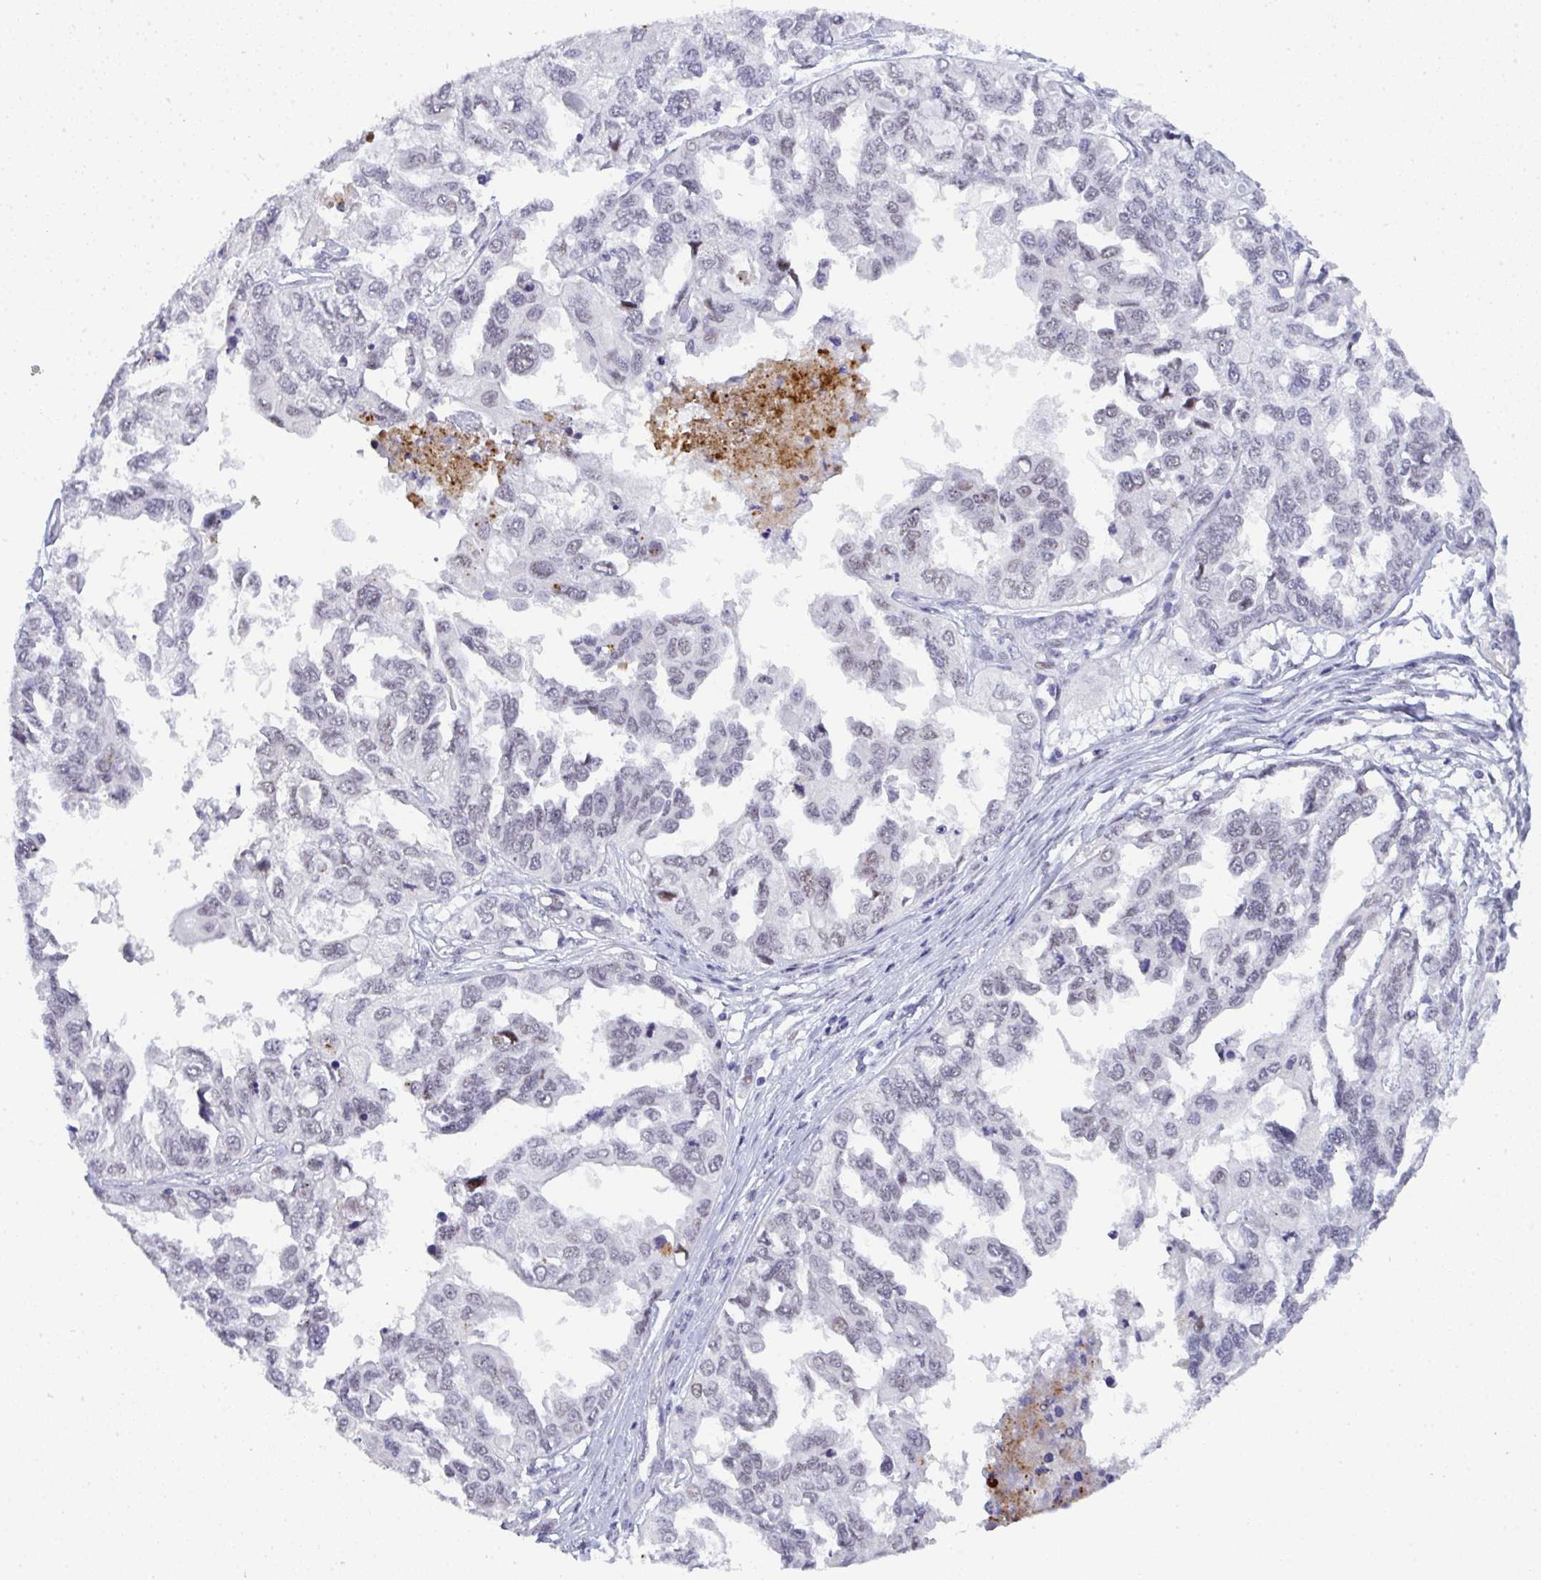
{"staining": {"intensity": "negative", "quantity": "none", "location": "none"}, "tissue": "ovarian cancer", "cell_type": "Tumor cells", "image_type": "cancer", "snomed": [{"axis": "morphology", "description": "Cystadenocarcinoma, serous, NOS"}, {"axis": "topography", "description": "Ovary"}], "caption": "High power microscopy image of an immunohistochemistry histopathology image of ovarian cancer (serous cystadenocarcinoma), revealing no significant staining in tumor cells.", "gene": "TNMD", "patient": {"sex": "female", "age": 53}}